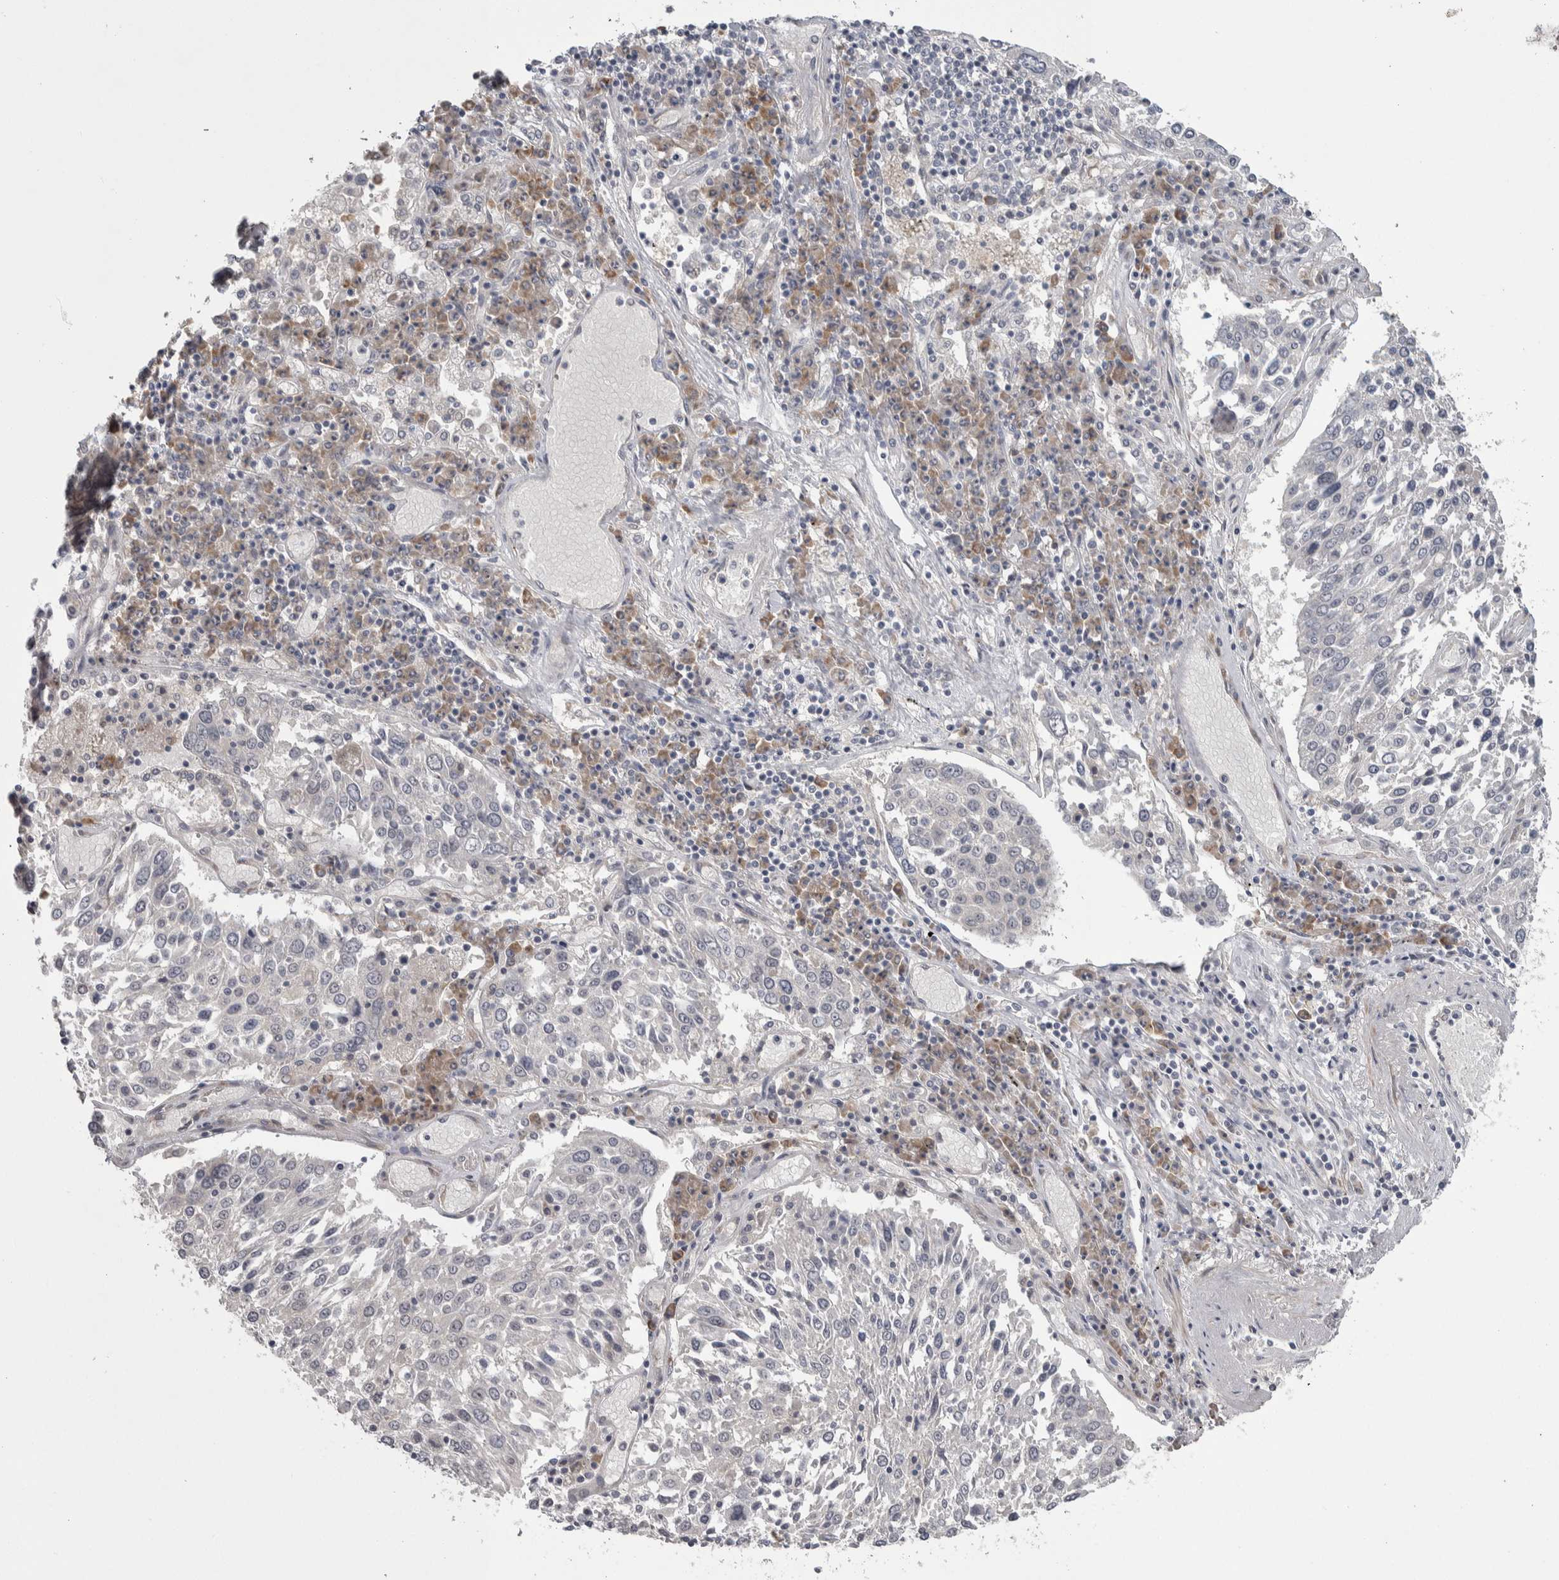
{"staining": {"intensity": "negative", "quantity": "none", "location": "none"}, "tissue": "lung cancer", "cell_type": "Tumor cells", "image_type": "cancer", "snomed": [{"axis": "morphology", "description": "Squamous cell carcinoma, NOS"}, {"axis": "topography", "description": "Lung"}], "caption": "Tumor cells are negative for brown protein staining in squamous cell carcinoma (lung). (Brightfield microscopy of DAB immunohistochemistry at high magnification).", "gene": "CUL2", "patient": {"sex": "male", "age": 65}}